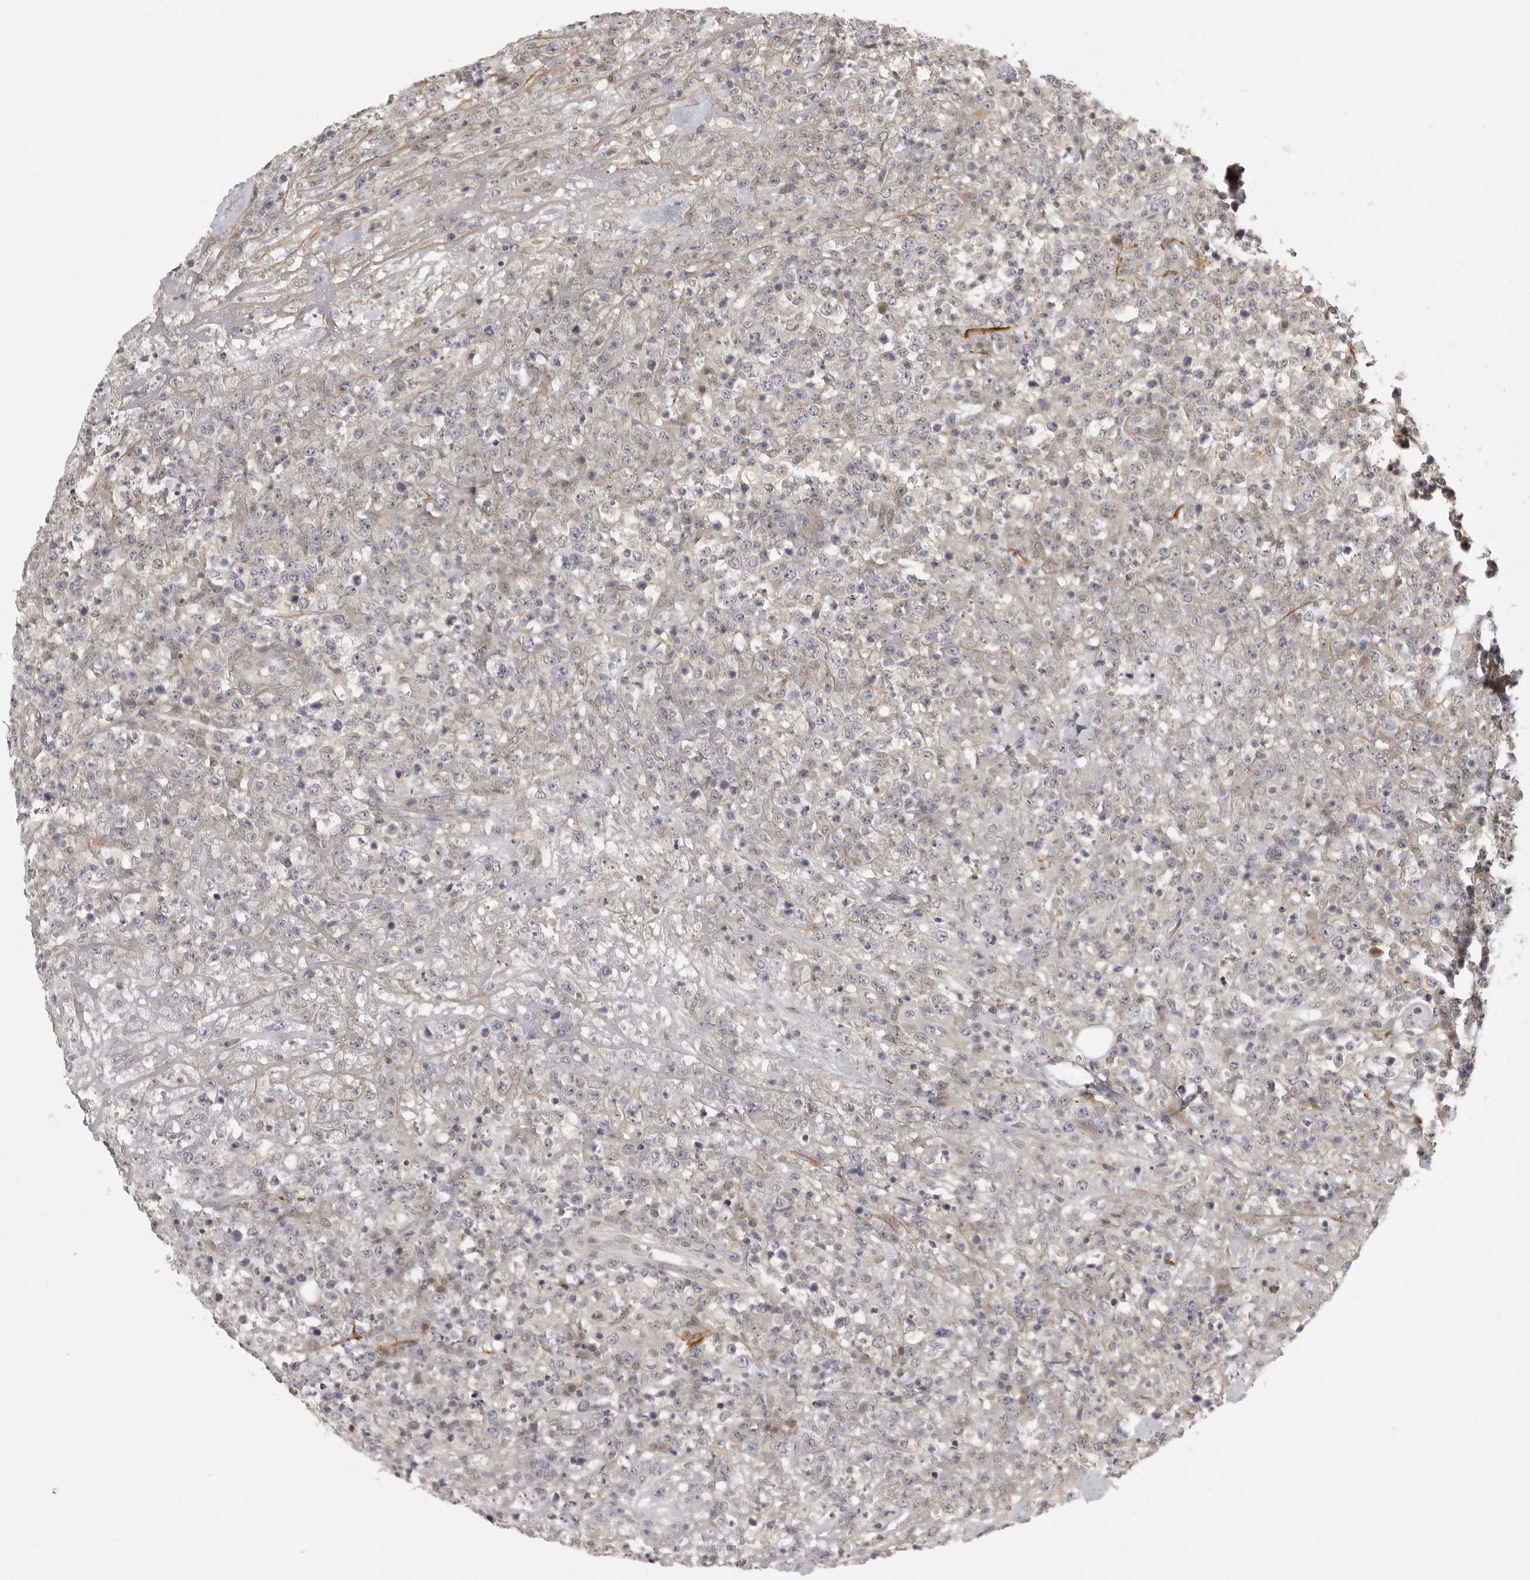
{"staining": {"intensity": "negative", "quantity": "none", "location": "none"}, "tissue": "lymphoma", "cell_type": "Tumor cells", "image_type": "cancer", "snomed": [{"axis": "morphology", "description": "Malignant lymphoma, non-Hodgkin's type, High grade"}, {"axis": "topography", "description": "Colon"}], "caption": "This is a histopathology image of immunohistochemistry staining of high-grade malignant lymphoma, non-Hodgkin's type, which shows no positivity in tumor cells. (DAB immunohistochemistry with hematoxylin counter stain).", "gene": "UROD", "patient": {"sex": "female", "age": 53}}